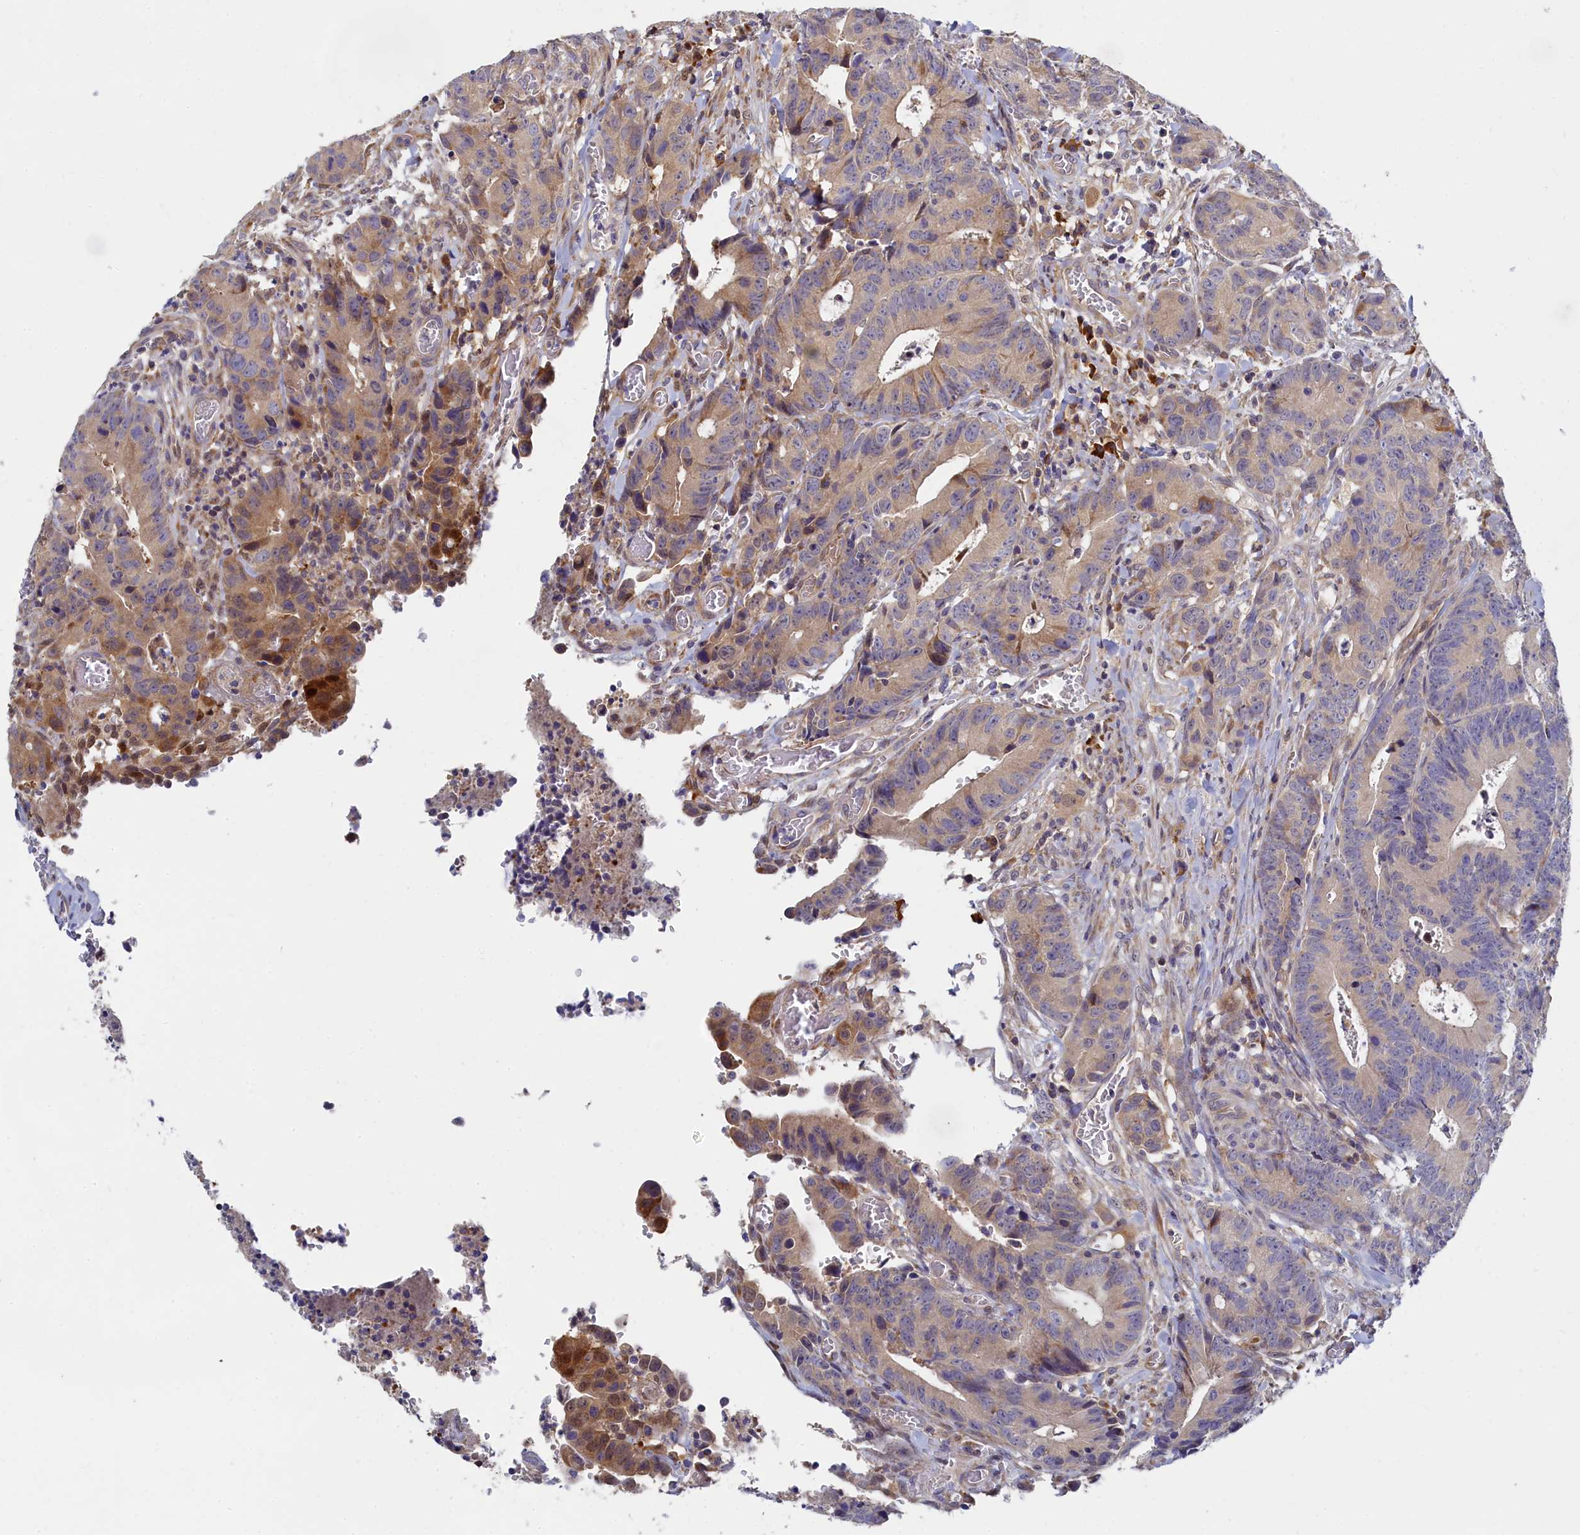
{"staining": {"intensity": "weak", "quantity": "25%-75%", "location": "cytoplasmic/membranous"}, "tissue": "colorectal cancer", "cell_type": "Tumor cells", "image_type": "cancer", "snomed": [{"axis": "morphology", "description": "Adenocarcinoma, NOS"}, {"axis": "topography", "description": "Colon"}], "caption": "Protein expression analysis of human colorectal cancer (adenocarcinoma) reveals weak cytoplasmic/membranous staining in approximately 25%-75% of tumor cells. (Brightfield microscopy of DAB IHC at high magnification).", "gene": "SPATA5L1", "patient": {"sex": "female", "age": 57}}